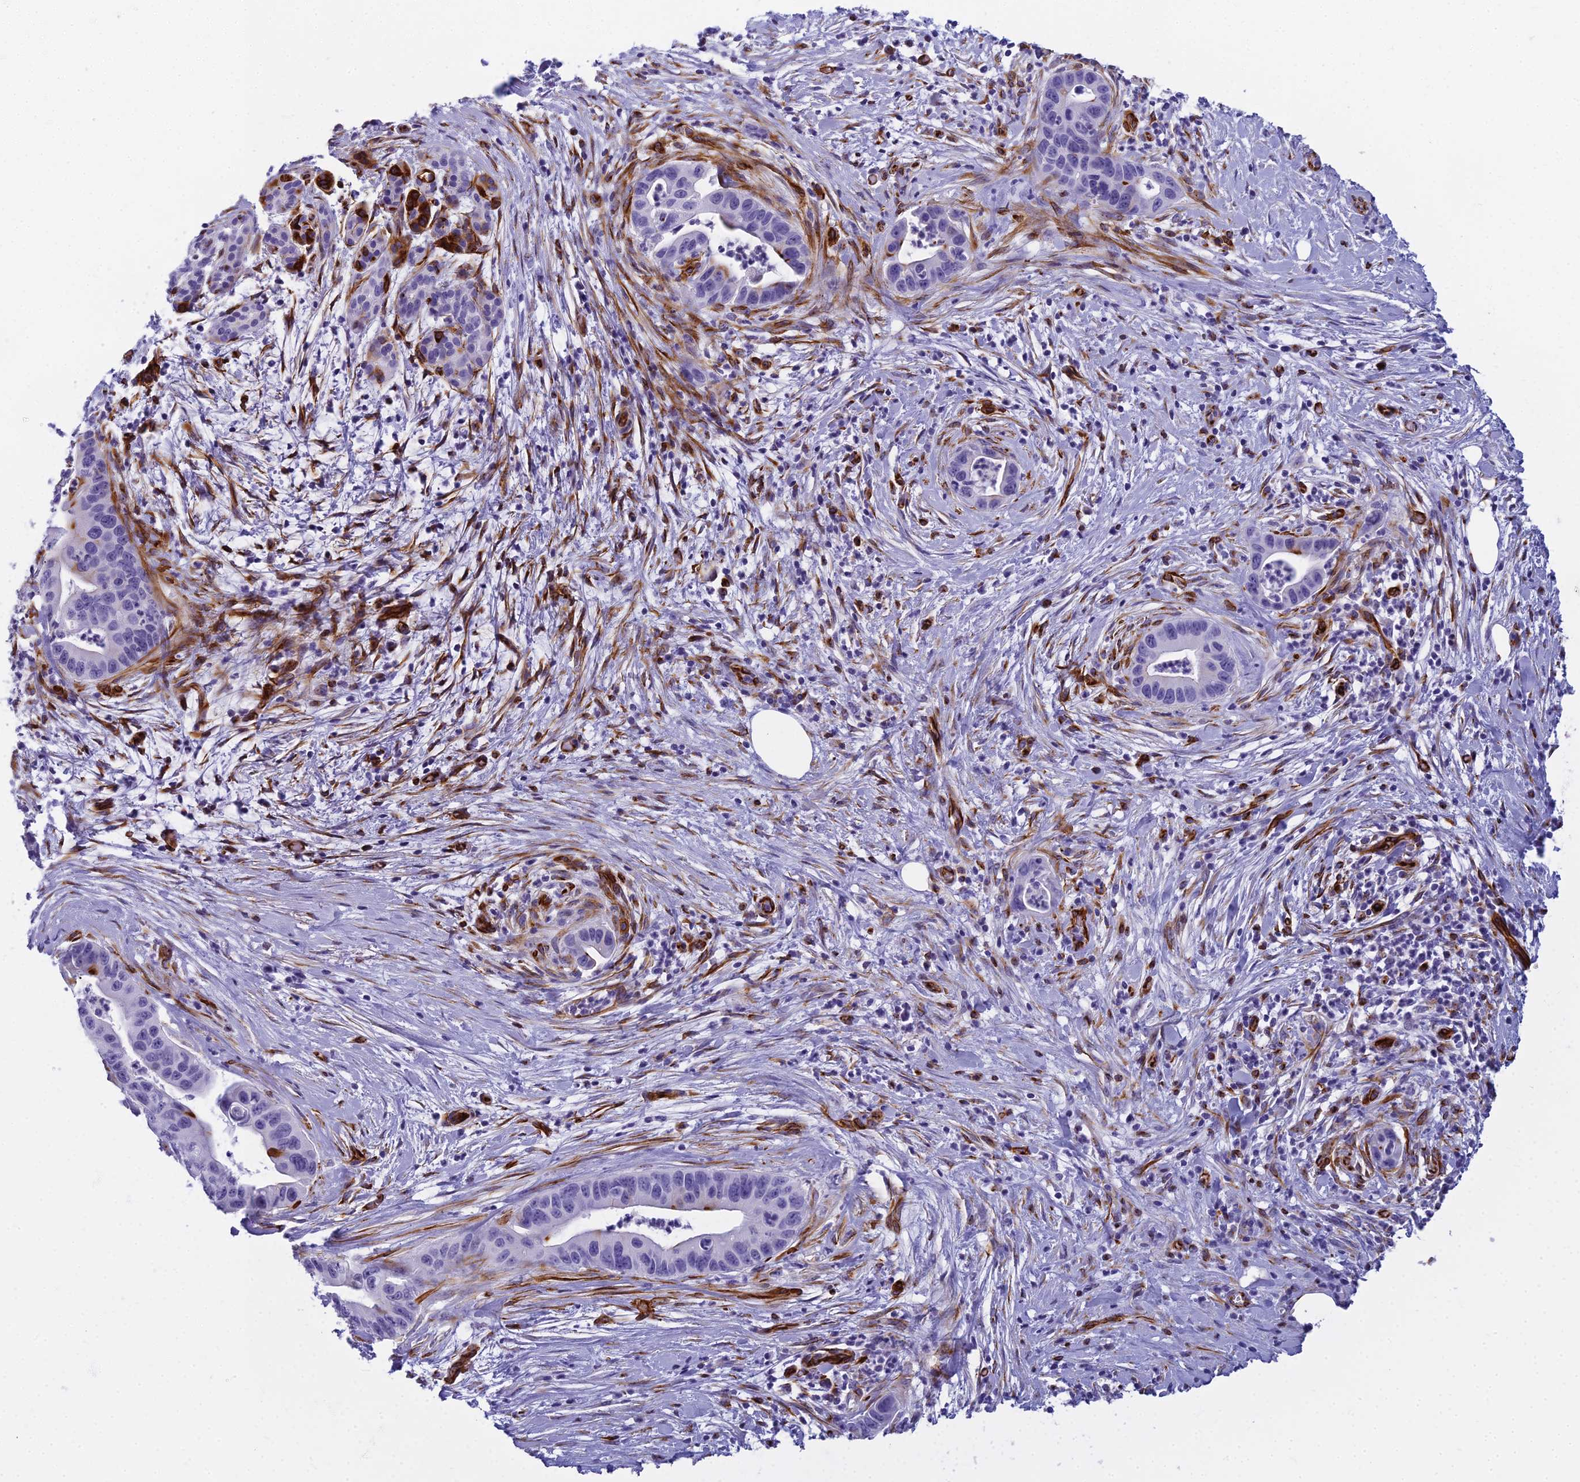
{"staining": {"intensity": "negative", "quantity": "none", "location": "none"}, "tissue": "pancreatic cancer", "cell_type": "Tumor cells", "image_type": "cancer", "snomed": [{"axis": "morphology", "description": "Adenocarcinoma, NOS"}, {"axis": "topography", "description": "Pancreas"}], "caption": "DAB immunohistochemical staining of pancreatic cancer reveals no significant positivity in tumor cells.", "gene": "EVI2A", "patient": {"sex": "male", "age": 73}}